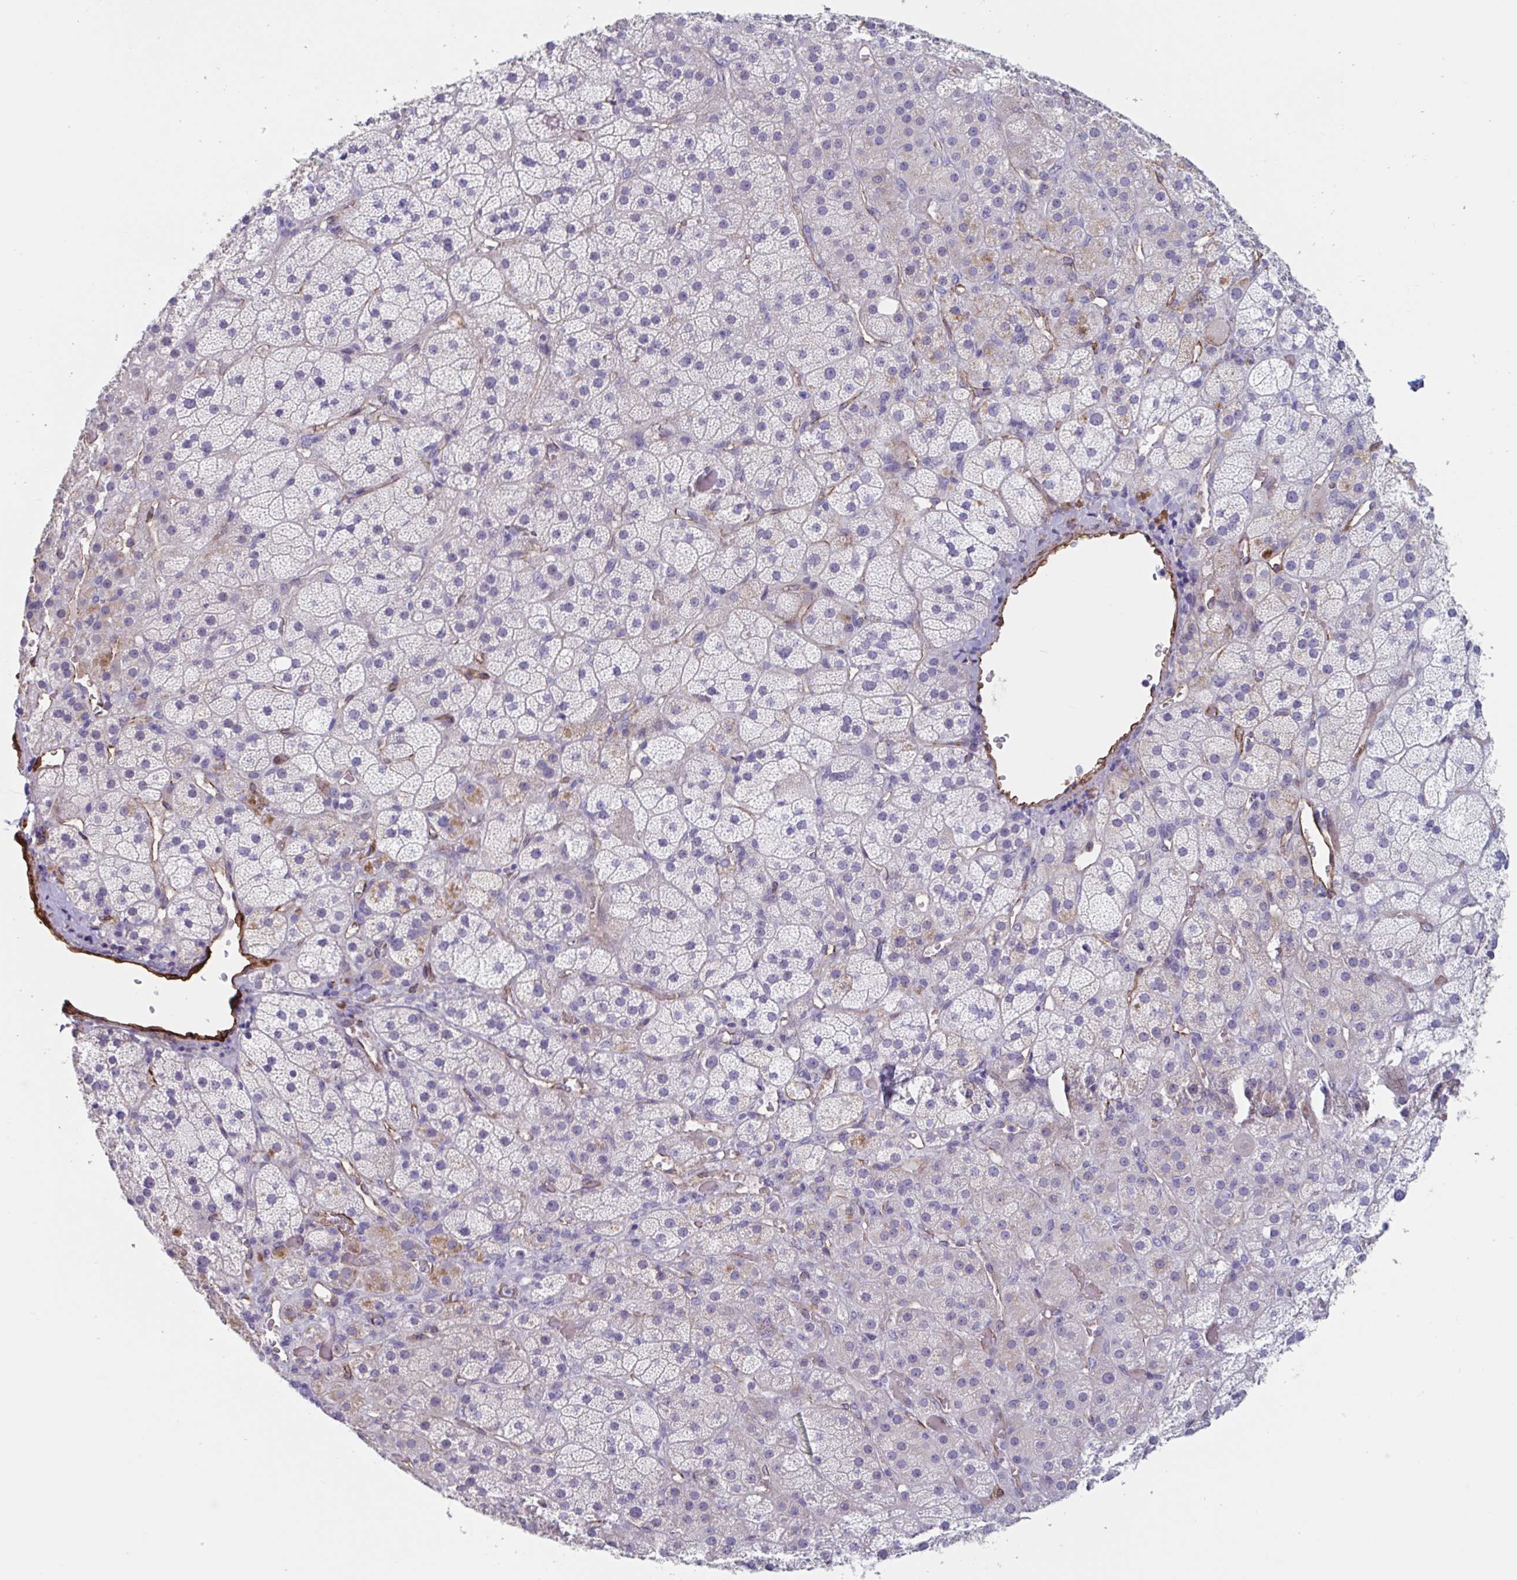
{"staining": {"intensity": "negative", "quantity": "none", "location": "none"}, "tissue": "adrenal gland", "cell_type": "Glandular cells", "image_type": "normal", "snomed": [{"axis": "morphology", "description": "Normal tissue, NOS"}, {"axis": "topography", "description": "Adrenal gland"}], "caption": "Photomicrograph shows no significant protein positivity in glandular cells of benign adrenal gland.", "gene": "CITED4", "patient": {"sex": "male", "age": 57}}